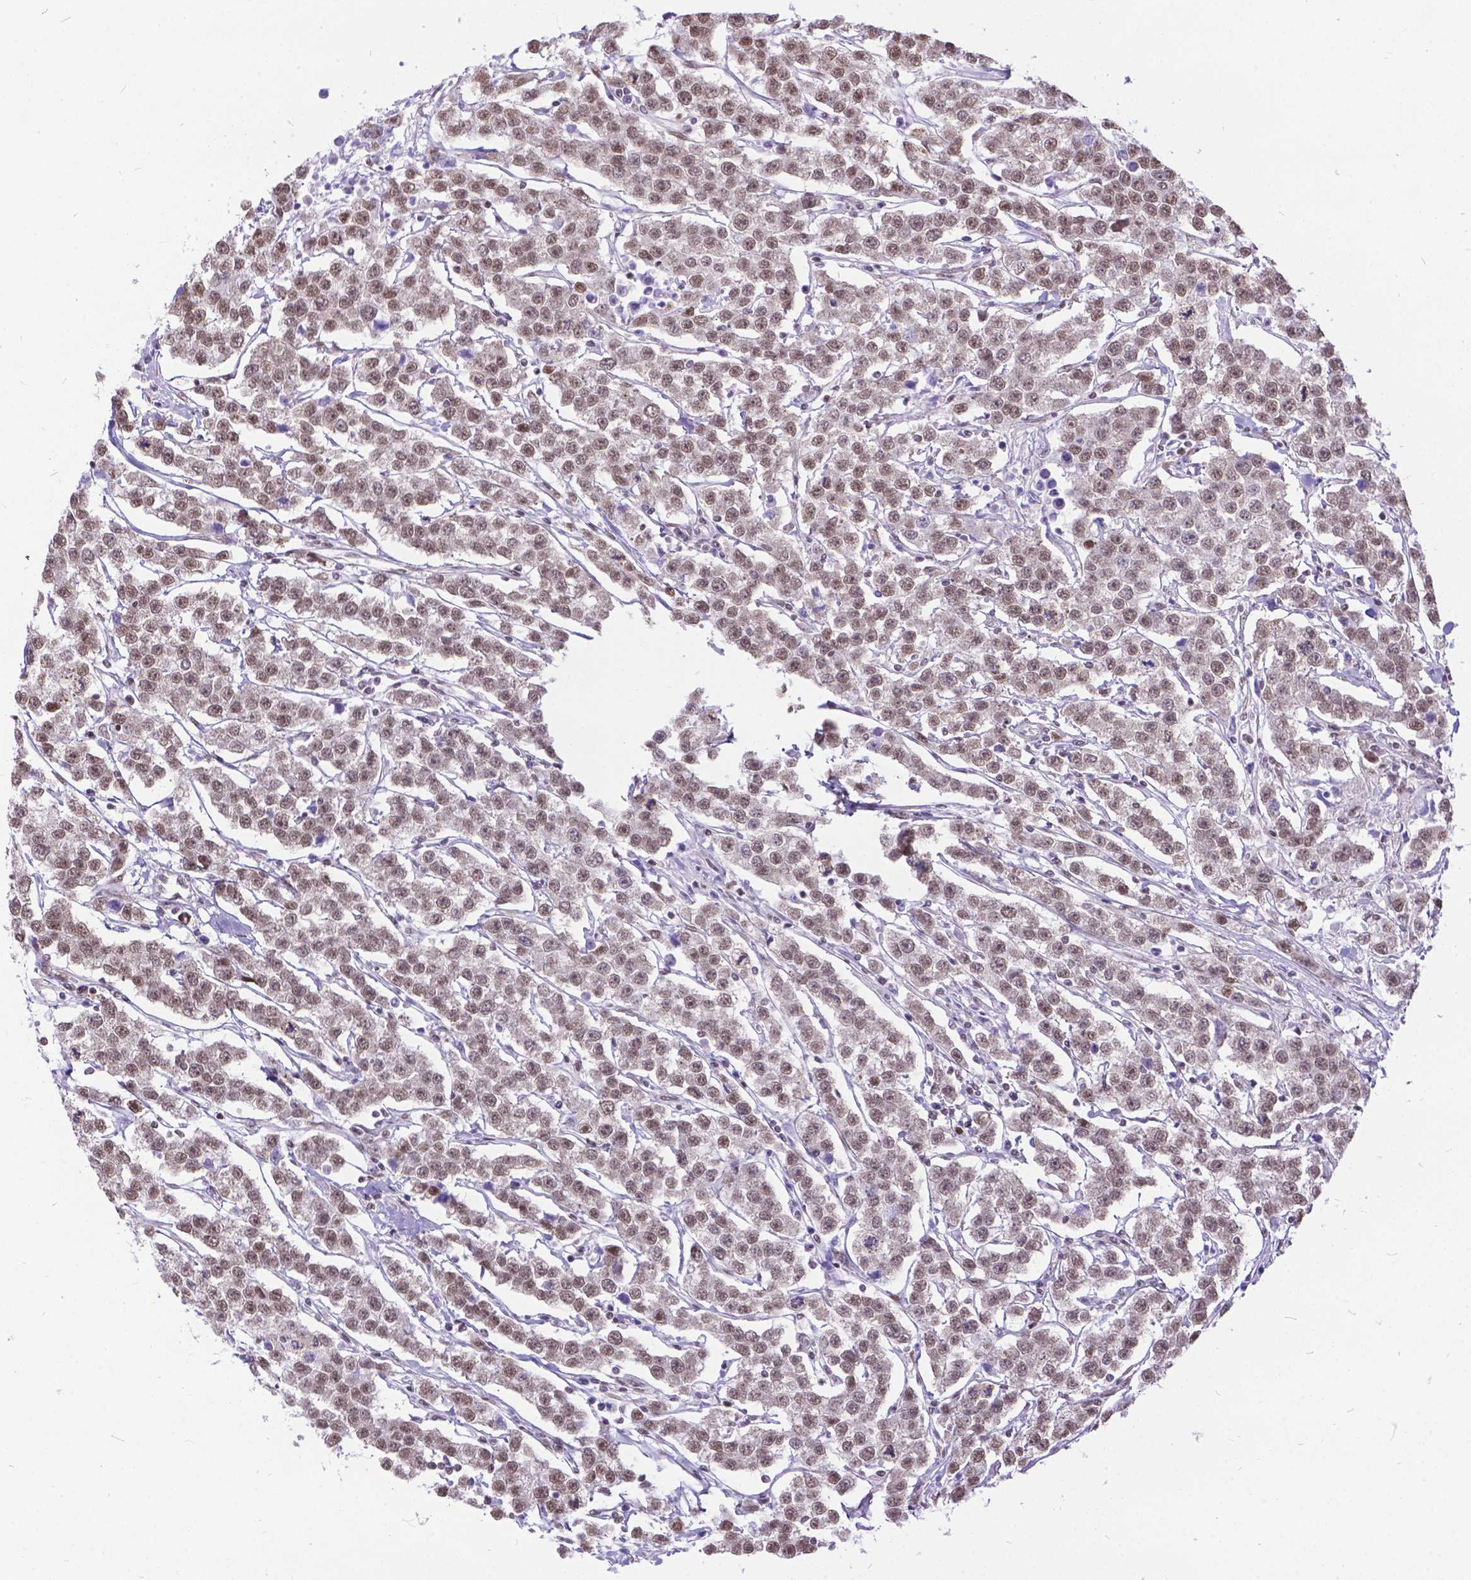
{"staining": {"intensity": "weak", "quantity": ">75%", "location": "cytoplasmic/membranous,nuclear"}, "tissue": "testis cancer", "cell_type": "Tumor cells", "image_type": "cancer", "snomed": [{"axis": "morphology", "description": "Seminoma, NOS"}, {"axis": "topography", "description": "Testis"}], "caption": "Immunohistochemical staining of human seminoma (testis) exhibits low levels of weak cytoplasmic/membranous and nuclear positivity in approximately >75% of tumor cells.", "gene": "FAM124B", "patient": {"sex": "male", "age": 59}}